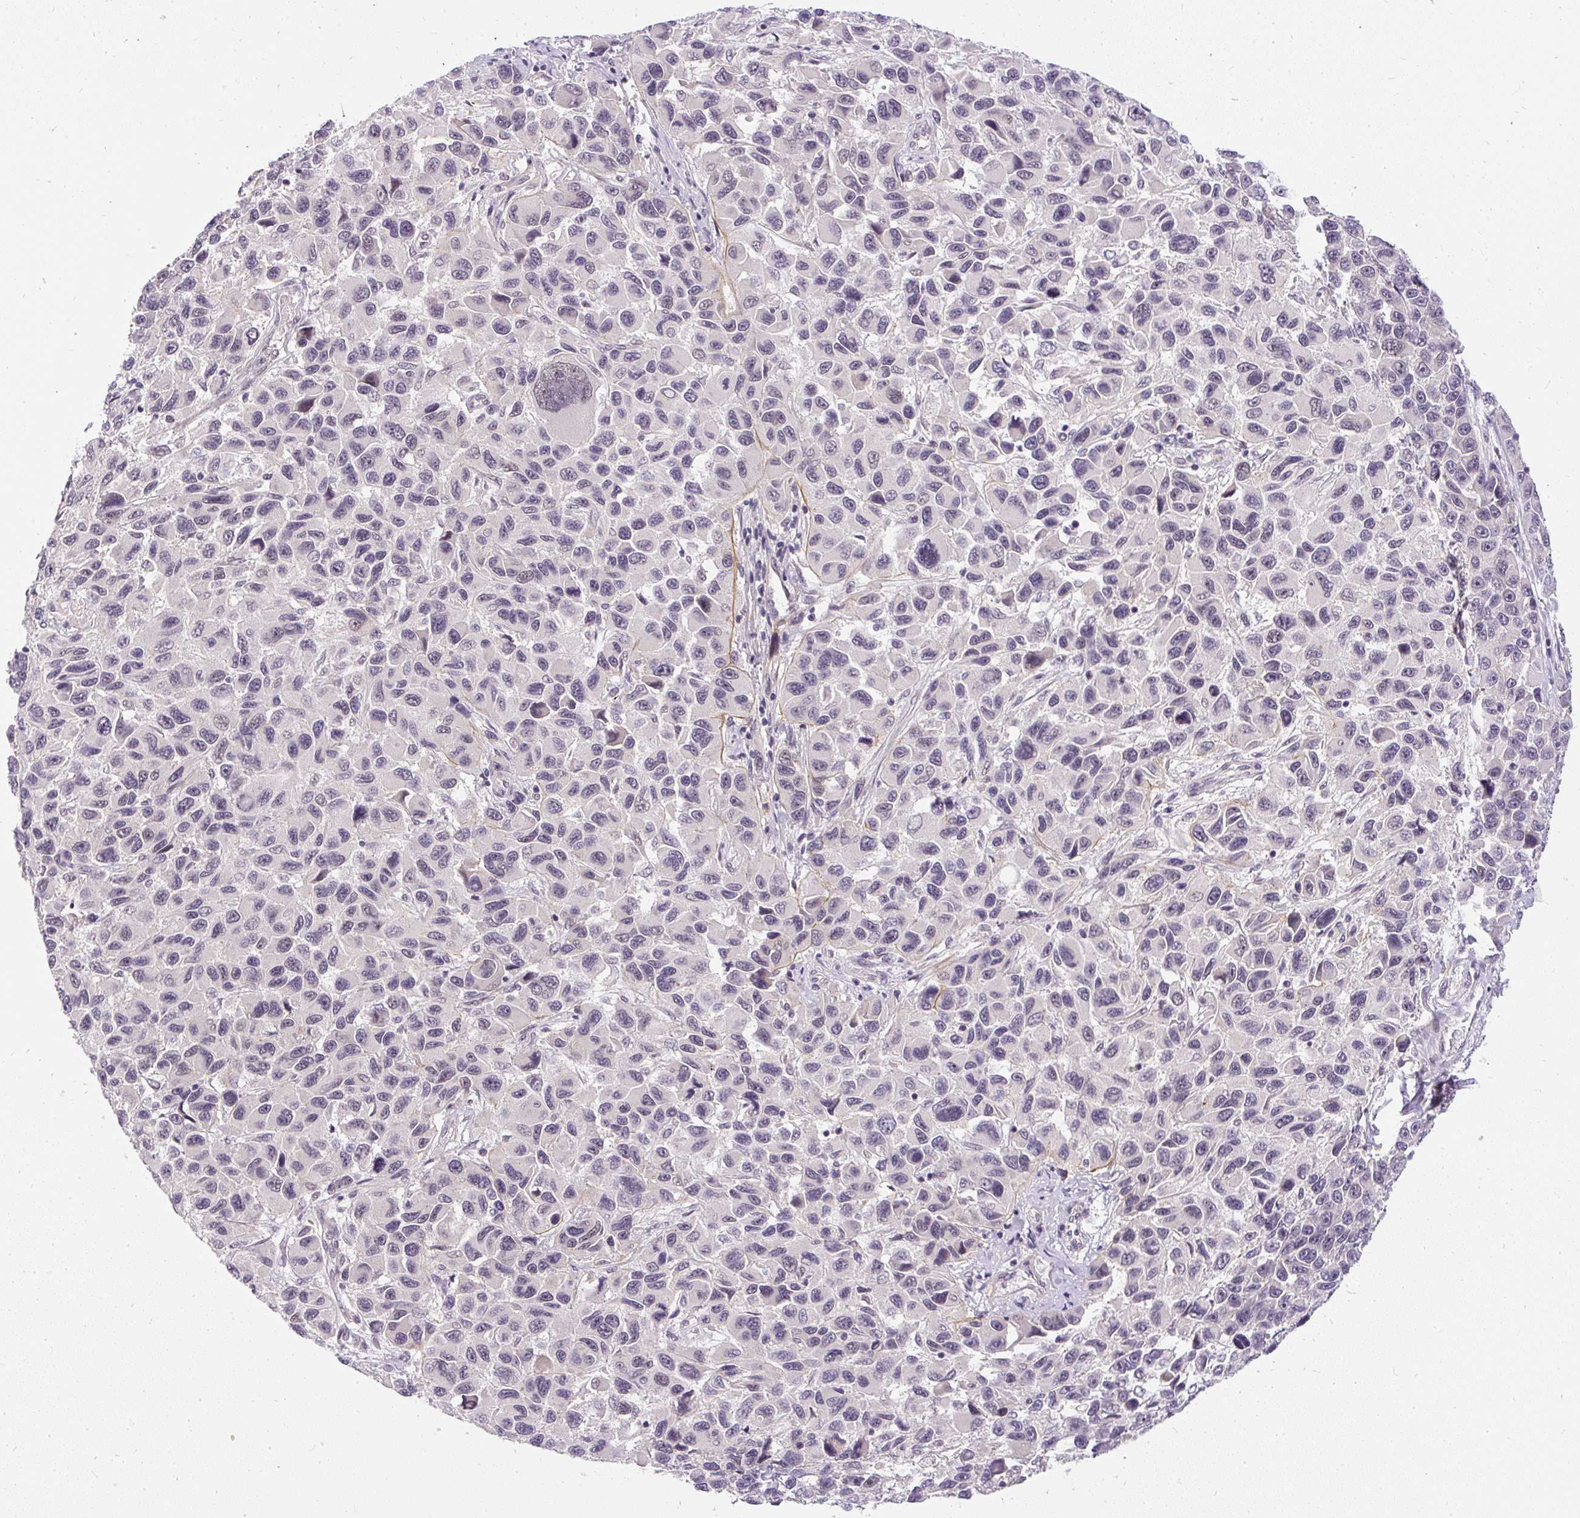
{"staining": {"intensity": "negative", "quantity": "none", "location": "none"}, "tissue": "melanoma", "cell_type": "Tumor cells", "image_type": "cancer", "snomed": [{"axis": "morphology", "description": "Malignant melanoma, NOS"}, {"axis": "topography", "description": "Skin"}], "caption": "This photomicrograph is of malignant melanoma stained with immunohistochemistry (IHC) to label a protein in brown with the nuclei are counter-stained blue. There is no staining in tumor cells.", "gene": "FAM117B", "patient": {"sex": "male", "age": 53}}